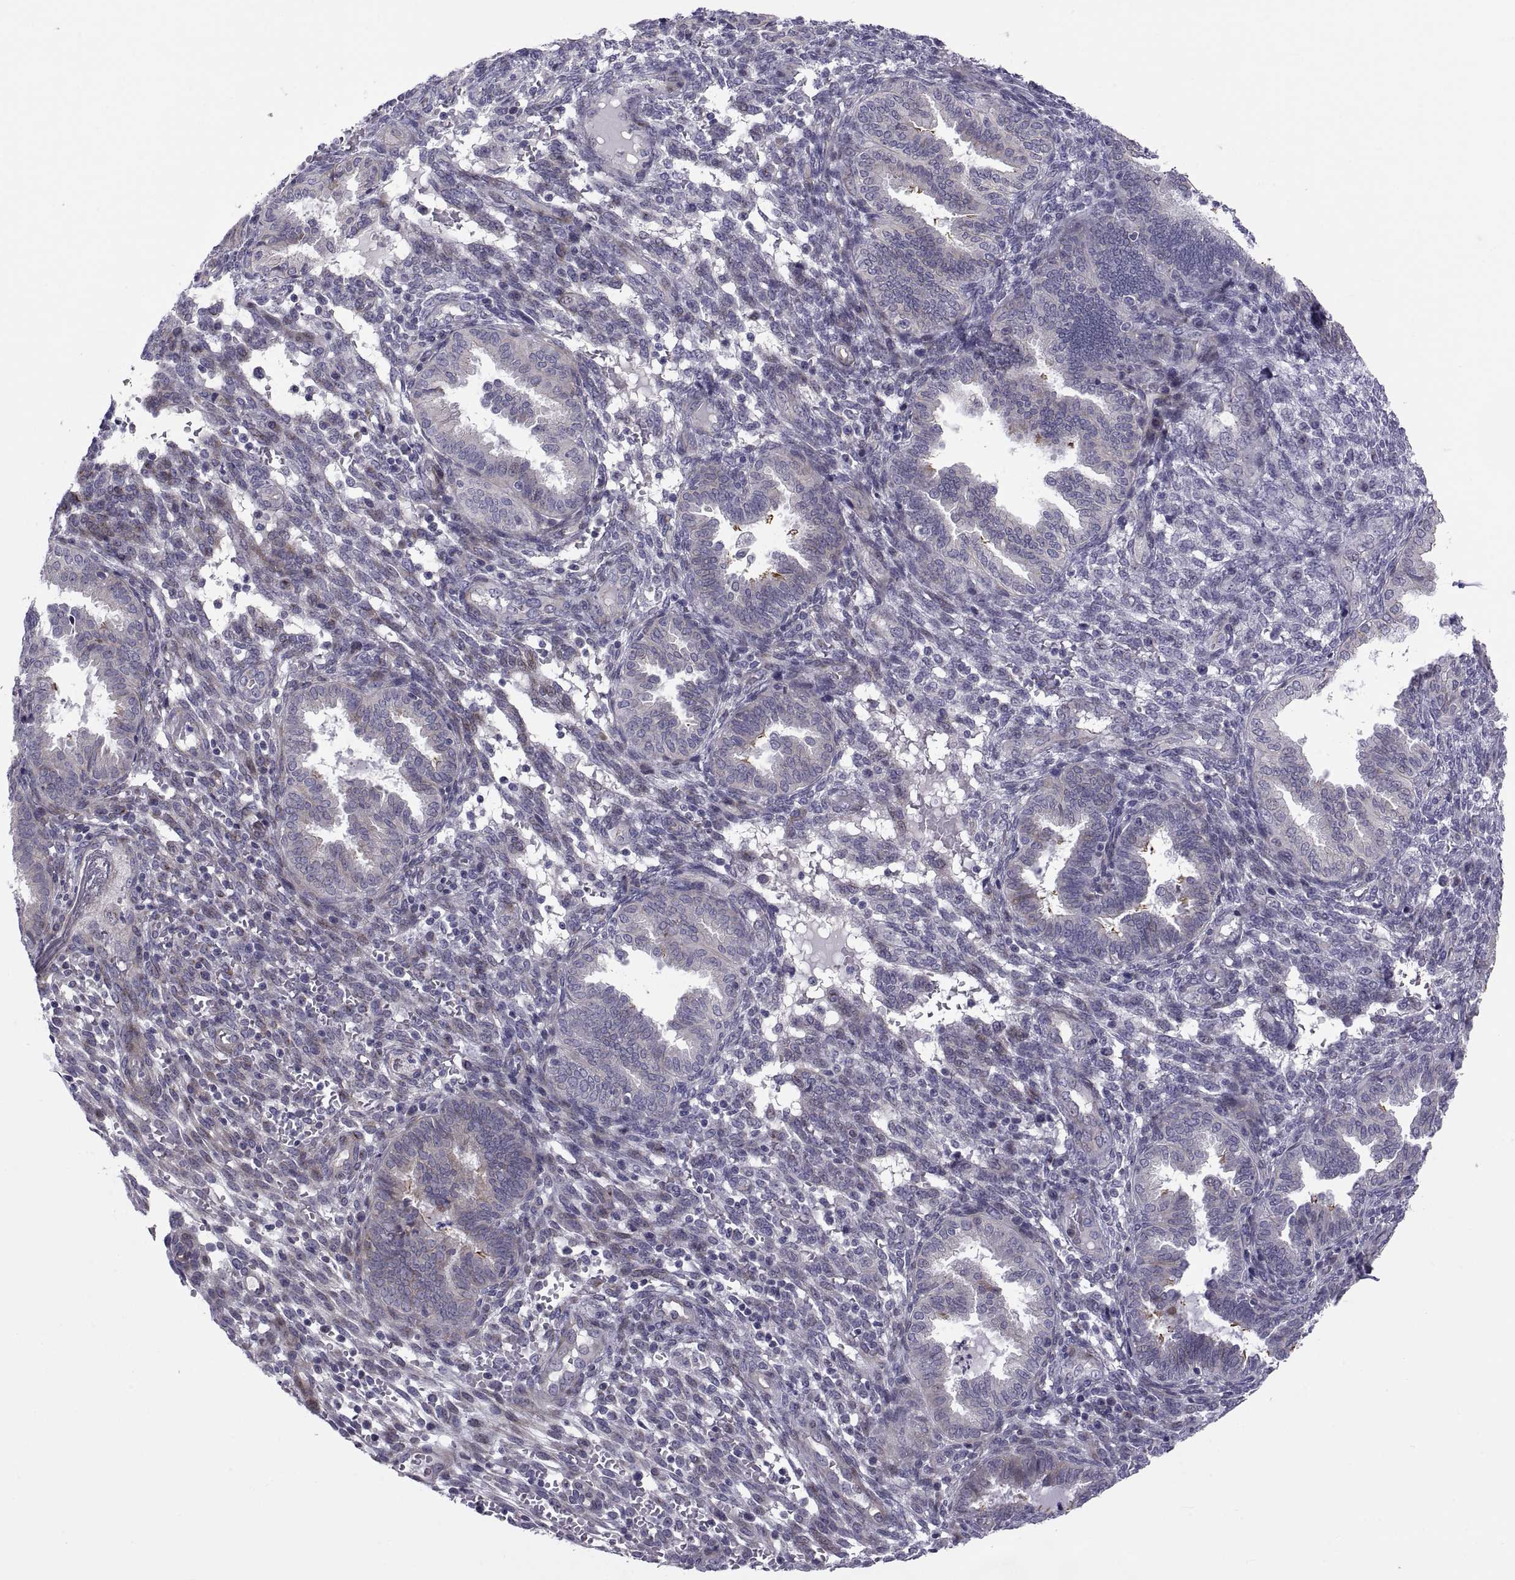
{"staining": {"intensity": "negative", "quantity": "none", "location": "none"}, "tissue": "endometrium", "cell_type": "Cells in endometrial stroma", "image_type": "normal", "snomed": [{"axis": "morphology", "description": "Normal tissue, NOS"}, {"axis": "topography", "description": "Endometrium"}], "caption": "DAB (3,3'-diaminobenzidine) immunohistochemical staining of benign endometrium exhibits no significant positivity in cells in endometrial stroma. The staining is performed using DAB brown chromogen with nuclei counter-stained in using hematoxylin.", "gene": "TMEM158", "patient": {"sex": "female", "age": 42}}